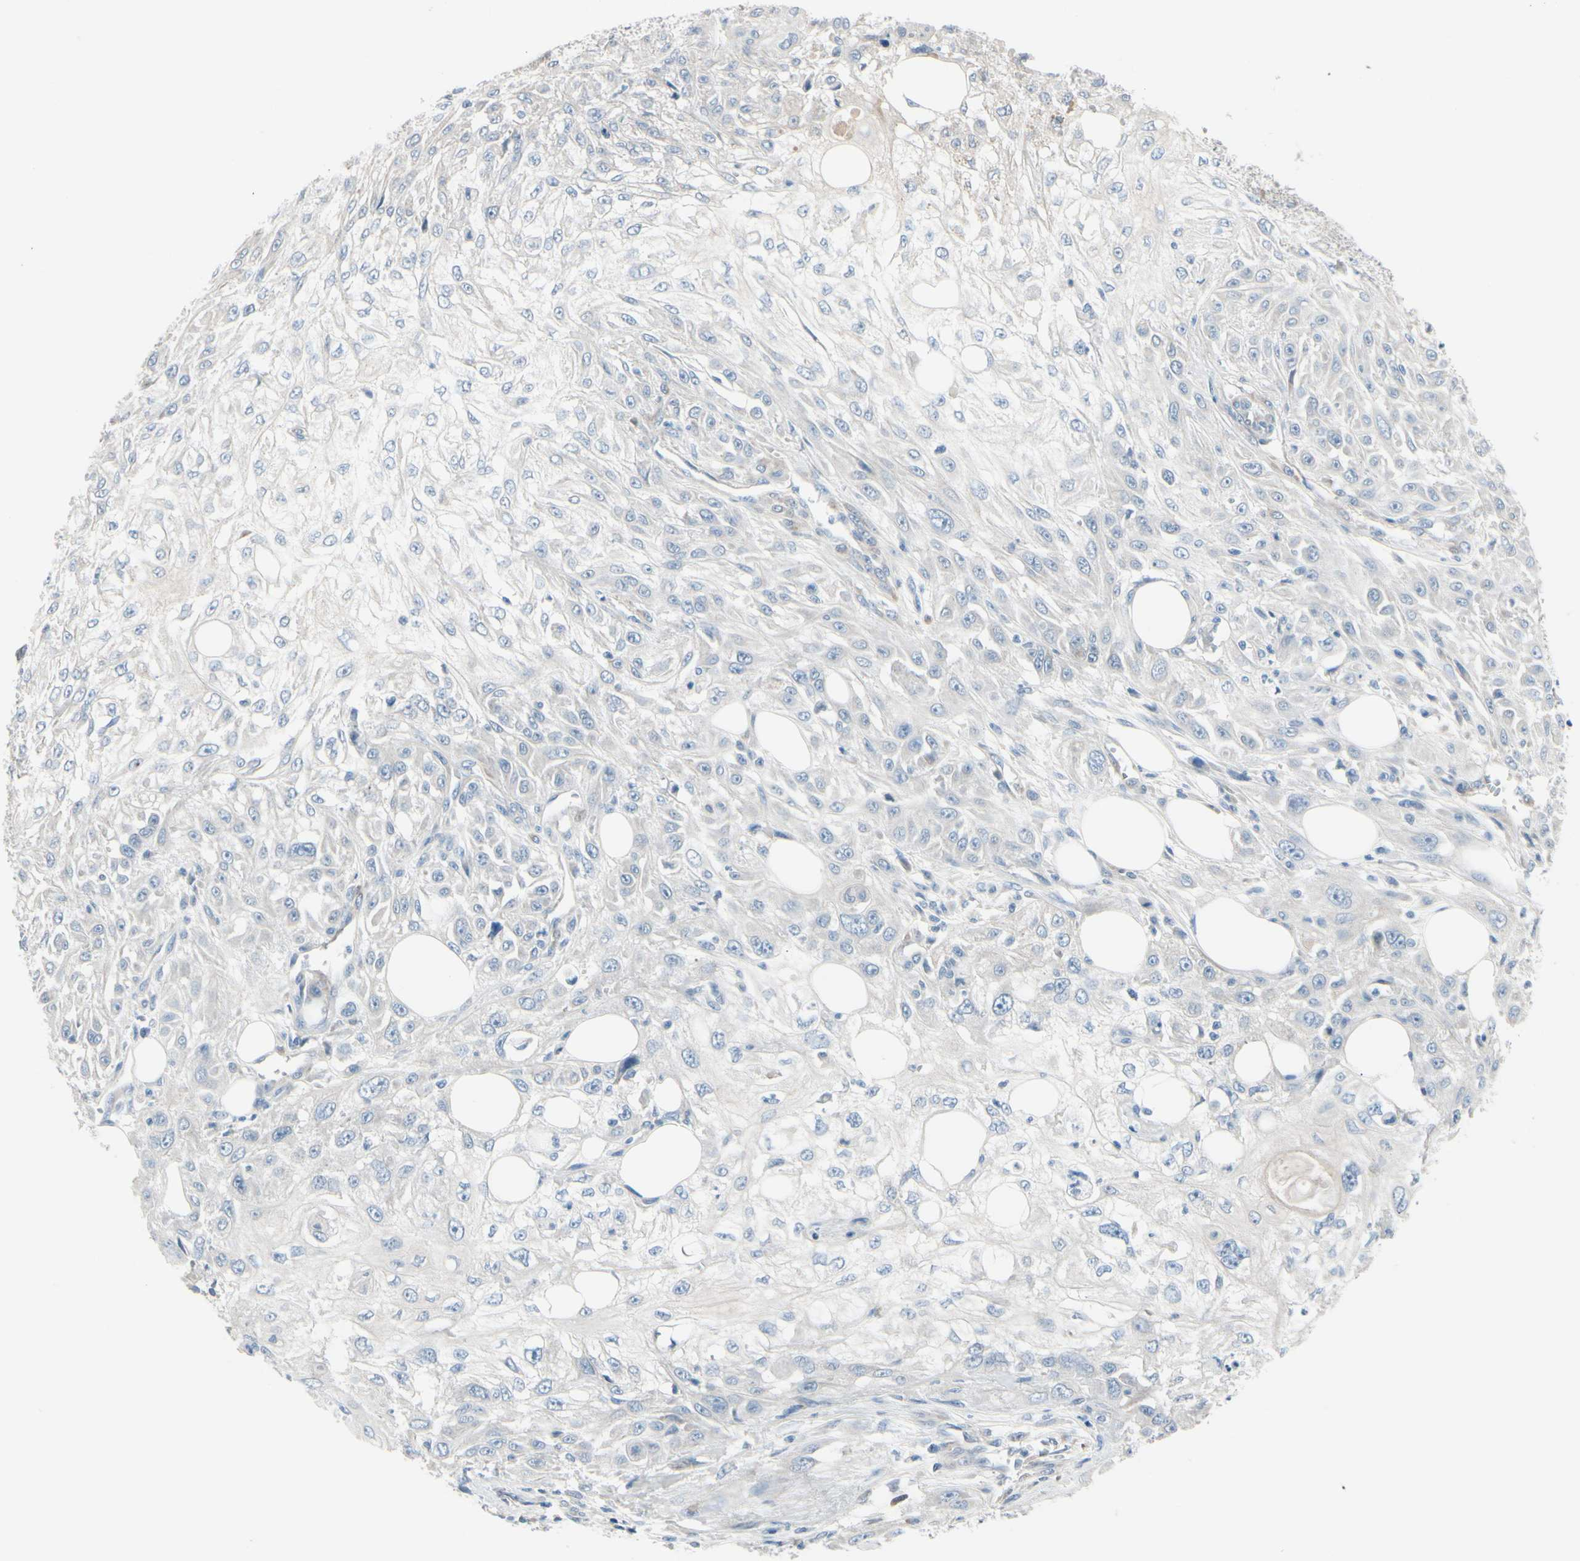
{"staining": {"intensity": "negative", "quantity": "none", "location": "none"}, "tissue": "skin cancer", "cell_type": "Tumor cells", "image_type": "cancer", "snomed": [{"axis": "morphology", "description": "Squamous cell carcinoma, NOS"}, {"axis": "topography", "description": "Skin"}], "caption": "IHC image of neoplastic tissue: skin cancer stained with DAB (3,3'-diaminobenzidine) shows no significant protein staining in tumor cells.", "gene": "MAP2", "patient": {"sex": "male", "age": 75}}